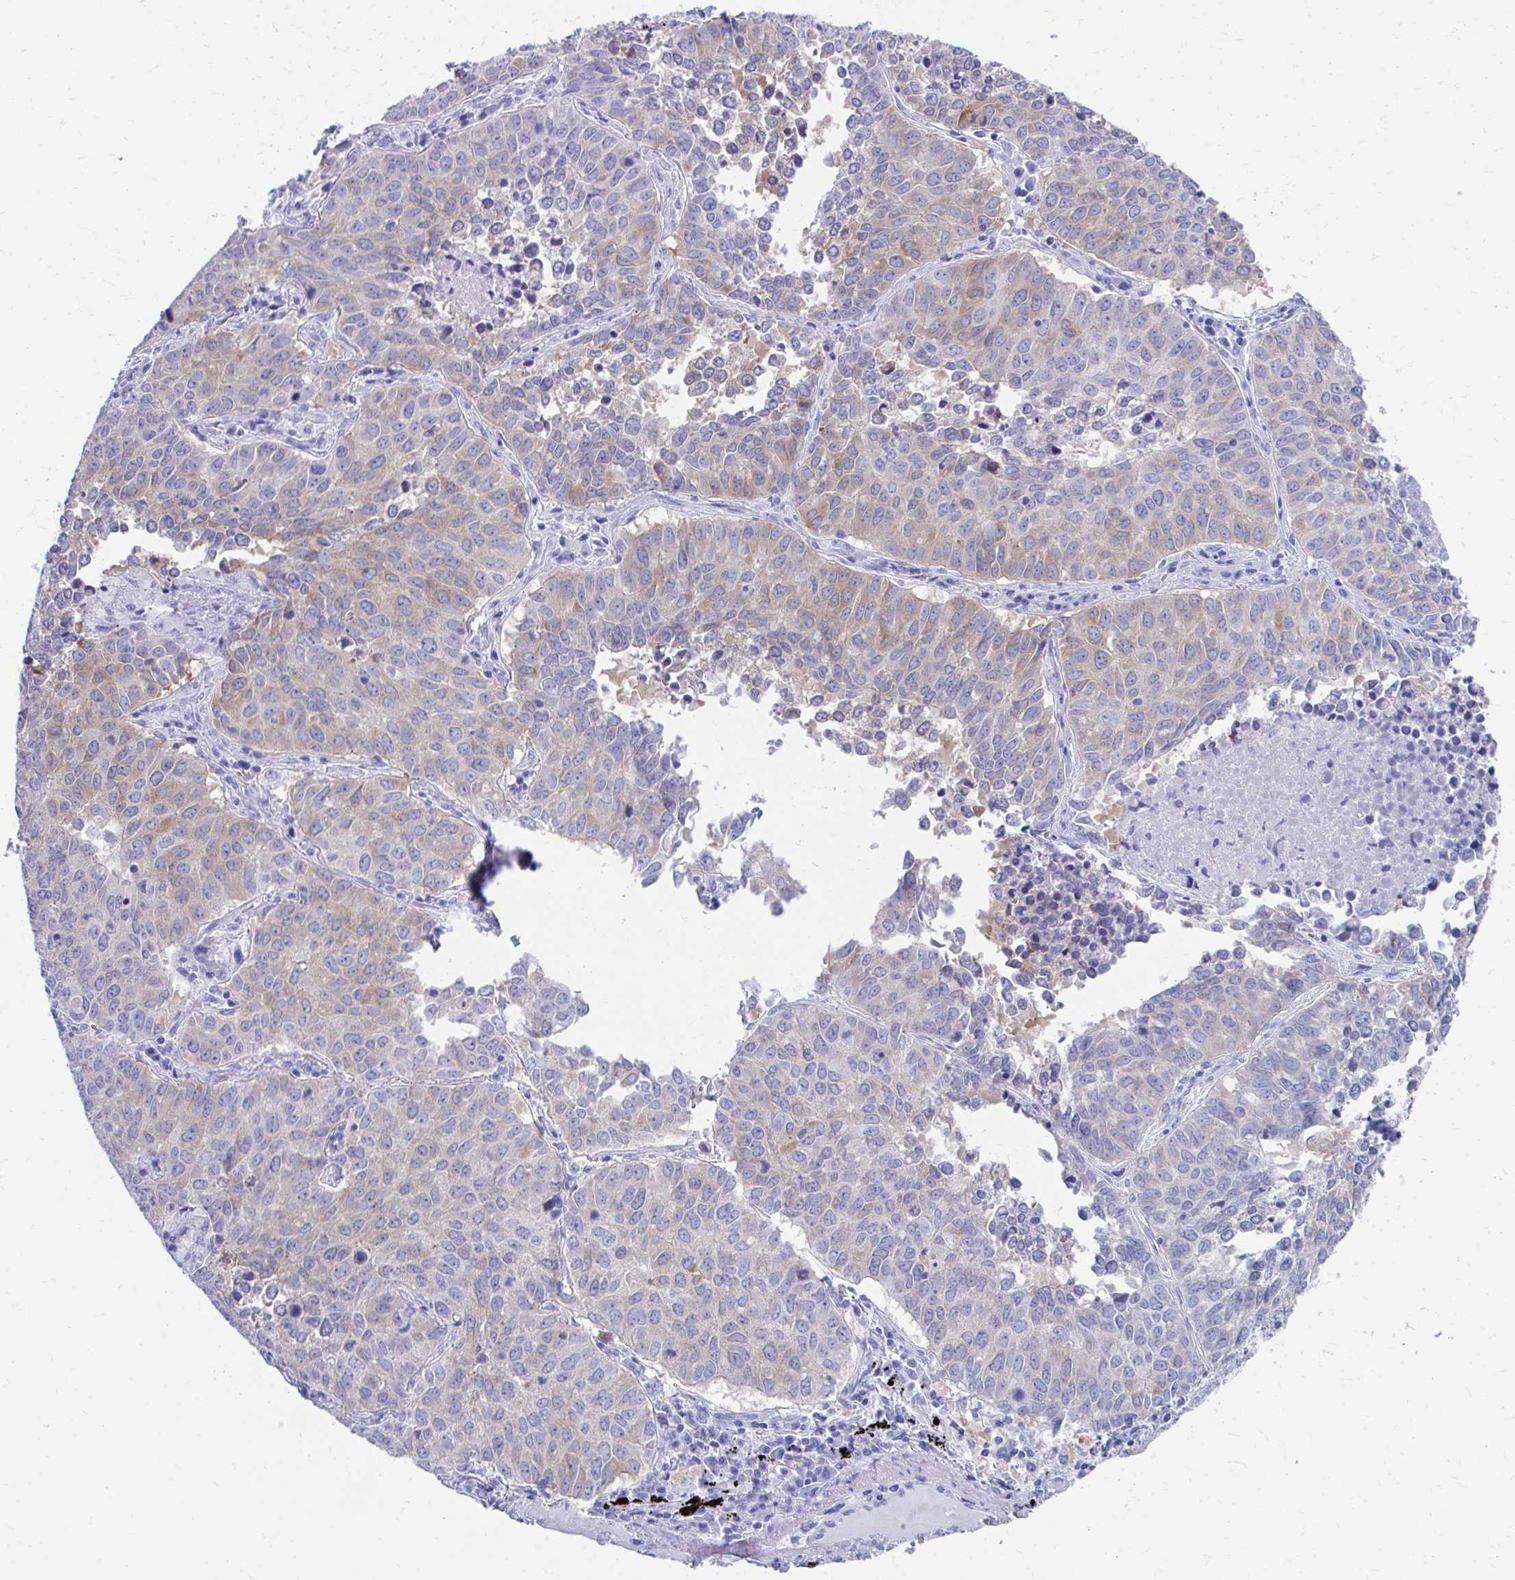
{"staining": {"intensity": "weak", "quantity": "25%-75%", "location": "cytoplasmic/membranous"}, "tissue": "lung cancer", "cell_type": "Tumor cells", "image_type": "cancer", "snomed": [{"axis": "morphology", "description": "Adenocarcinoma, NOS"}, {"axis": "topography", "description": "Lung"}], "caption": "Lung cancer (adenocarcinoma) stained for a protein (brown) reveals weak cytoplasmic/membranous positive positivity in approximately 25%-75% of tumor cells.", "gene": "HGD", "patient": {"sex": "female", "age": 50}}